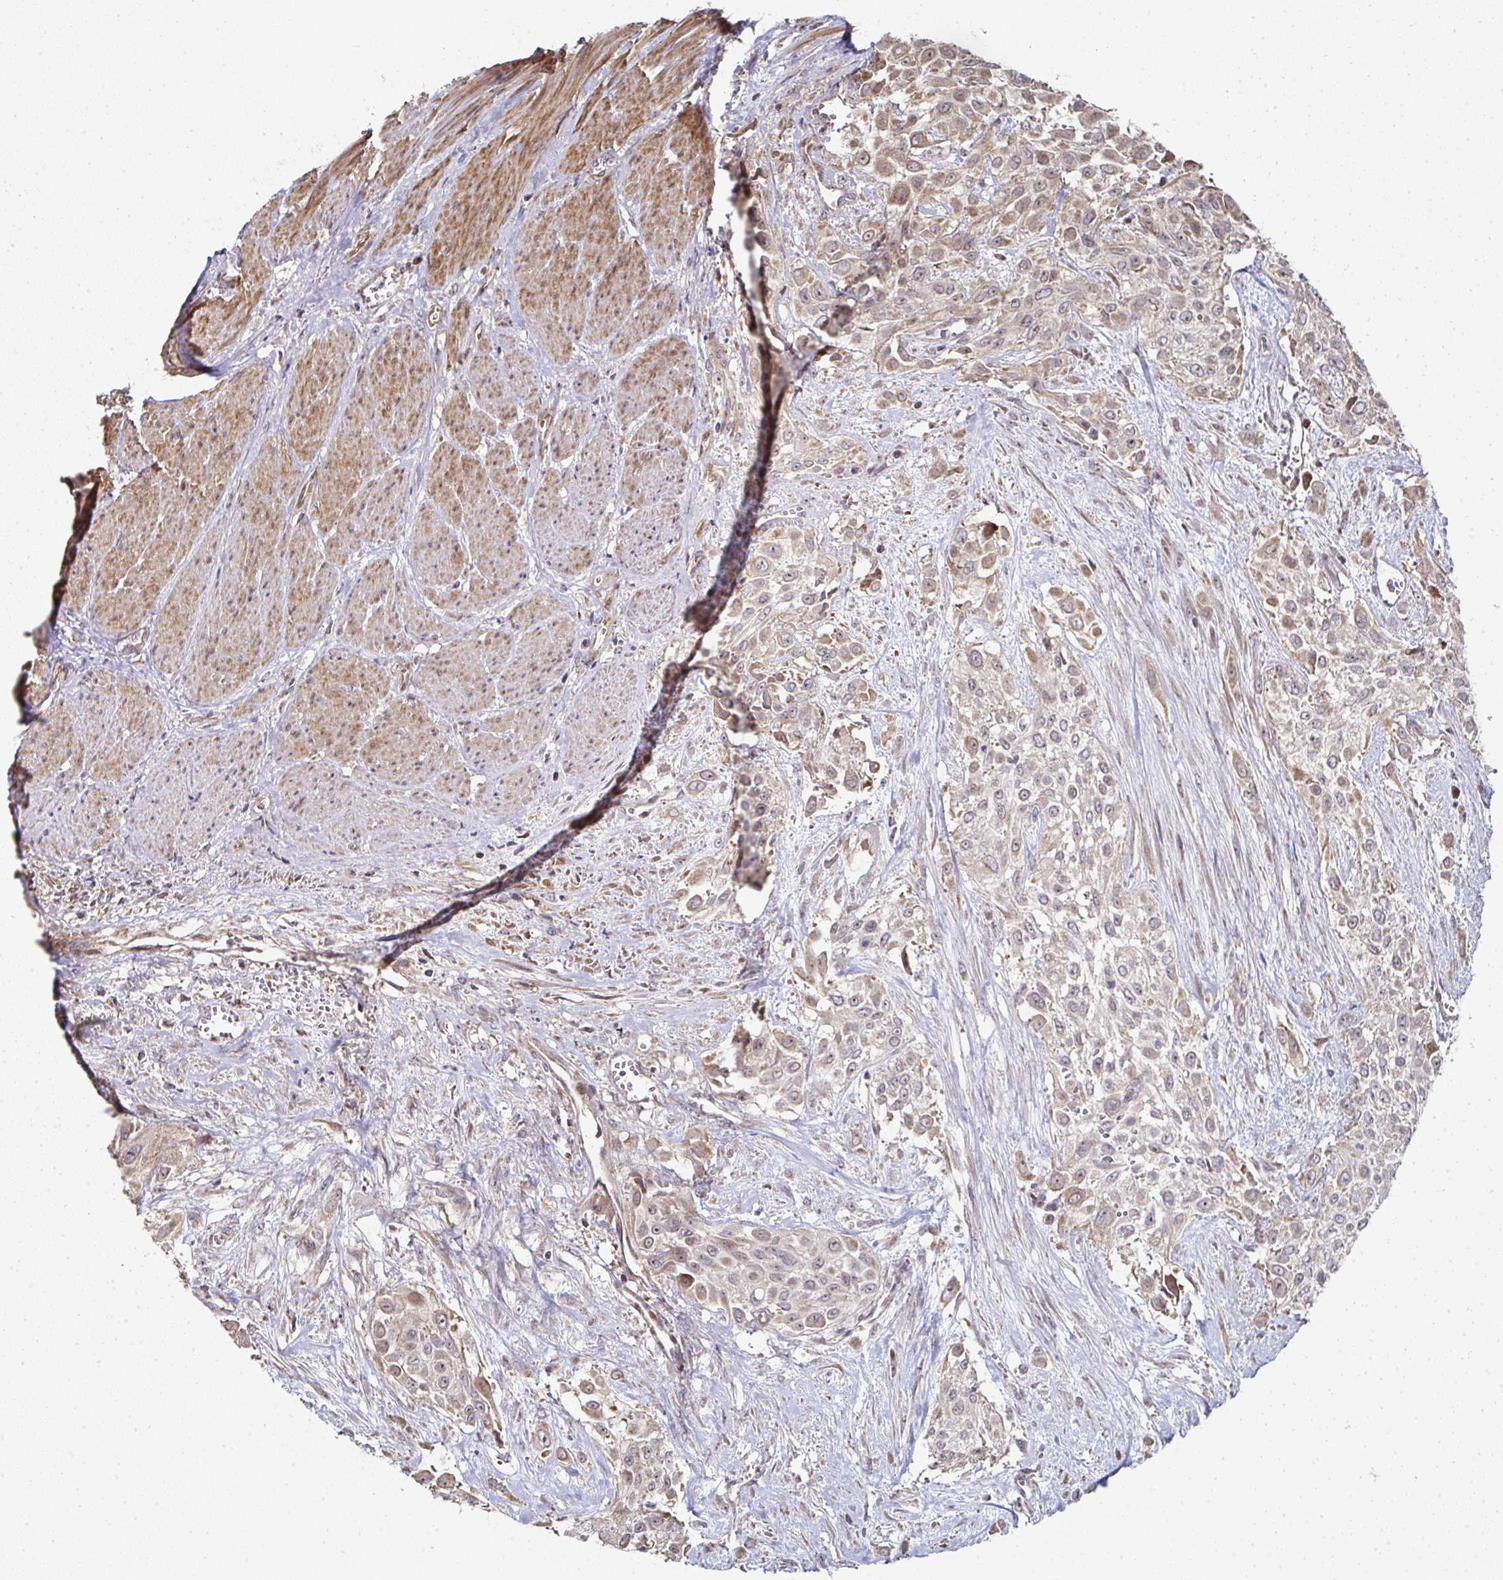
{"staining": {"intensity": "weak", "quantity": "25%-75%", "location": "cytoplasmic/membranous"}, "tissue": "urothelial cancer", "cell_type": "Tumor cells", "image_type": "cancer", "snomed": [{"axis": "morphology", "description": "Urothelial carcinoma, High grade"}, {"axis": "topography", "description": "Urinary bladder"}], "caption": "Urothelial cancer stained with a protein marker displays weak staining in tumor cells.", "gene": "AGTPBP1", "patient": {"sex": "male", "age": 57}}